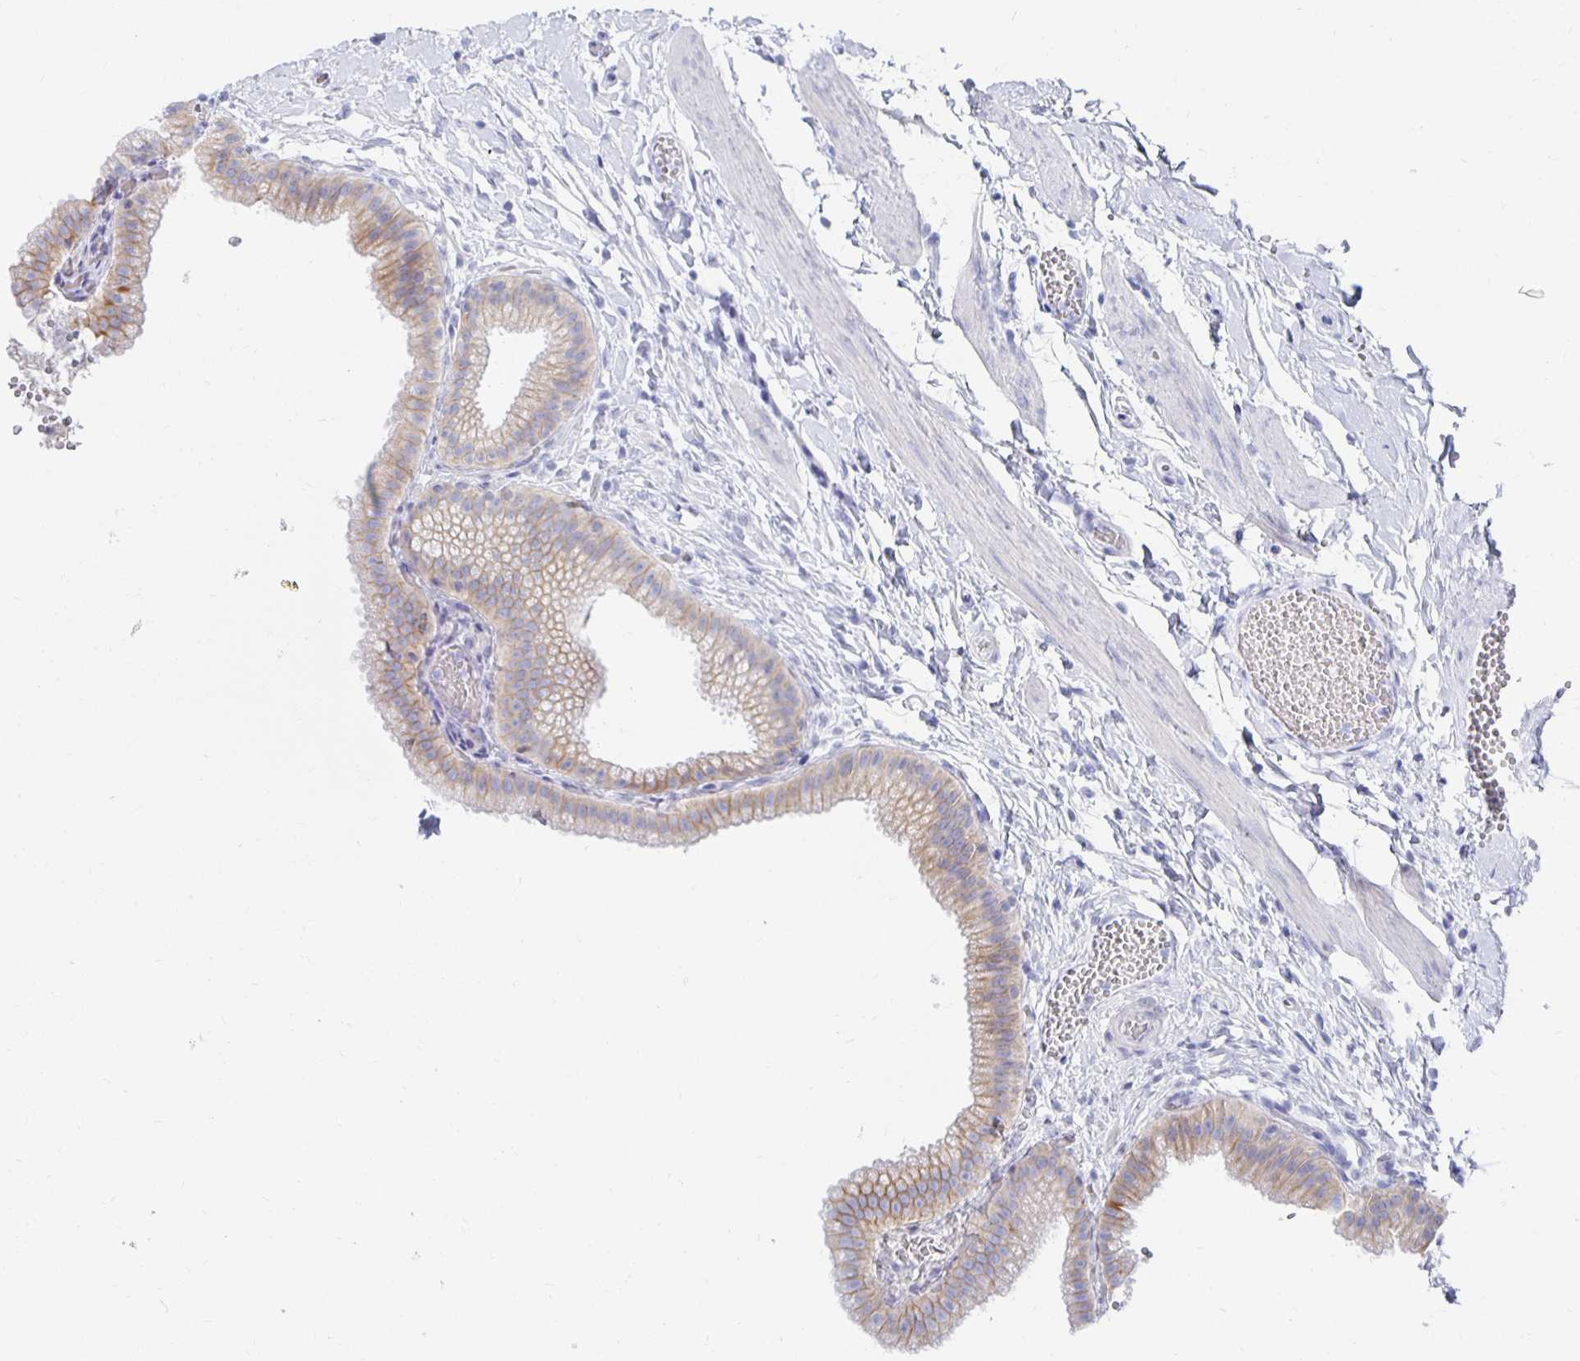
{"staining": {"intensity": "weak", "quantity": ">75%", "location": "cytoplasmic/membranous"}, "tissue": "gallbladder", "cell_type": "Glandular cells", "image_type": "normal", "snomed": [{"axis": "morphology", "description": "Normal tissue, NOS"}, {"axis": "topography", "description": "Gallbladder"}], "caption": "A brown stain labels weak cytoplasmic/membranous staining of a protein in glandular cells of benign gallbladder. The protein of interest is shown in brown color, while the nuclei are stained blue.", "gene": "PRDM7", "patient": {"sex": "female", "age": 63}}